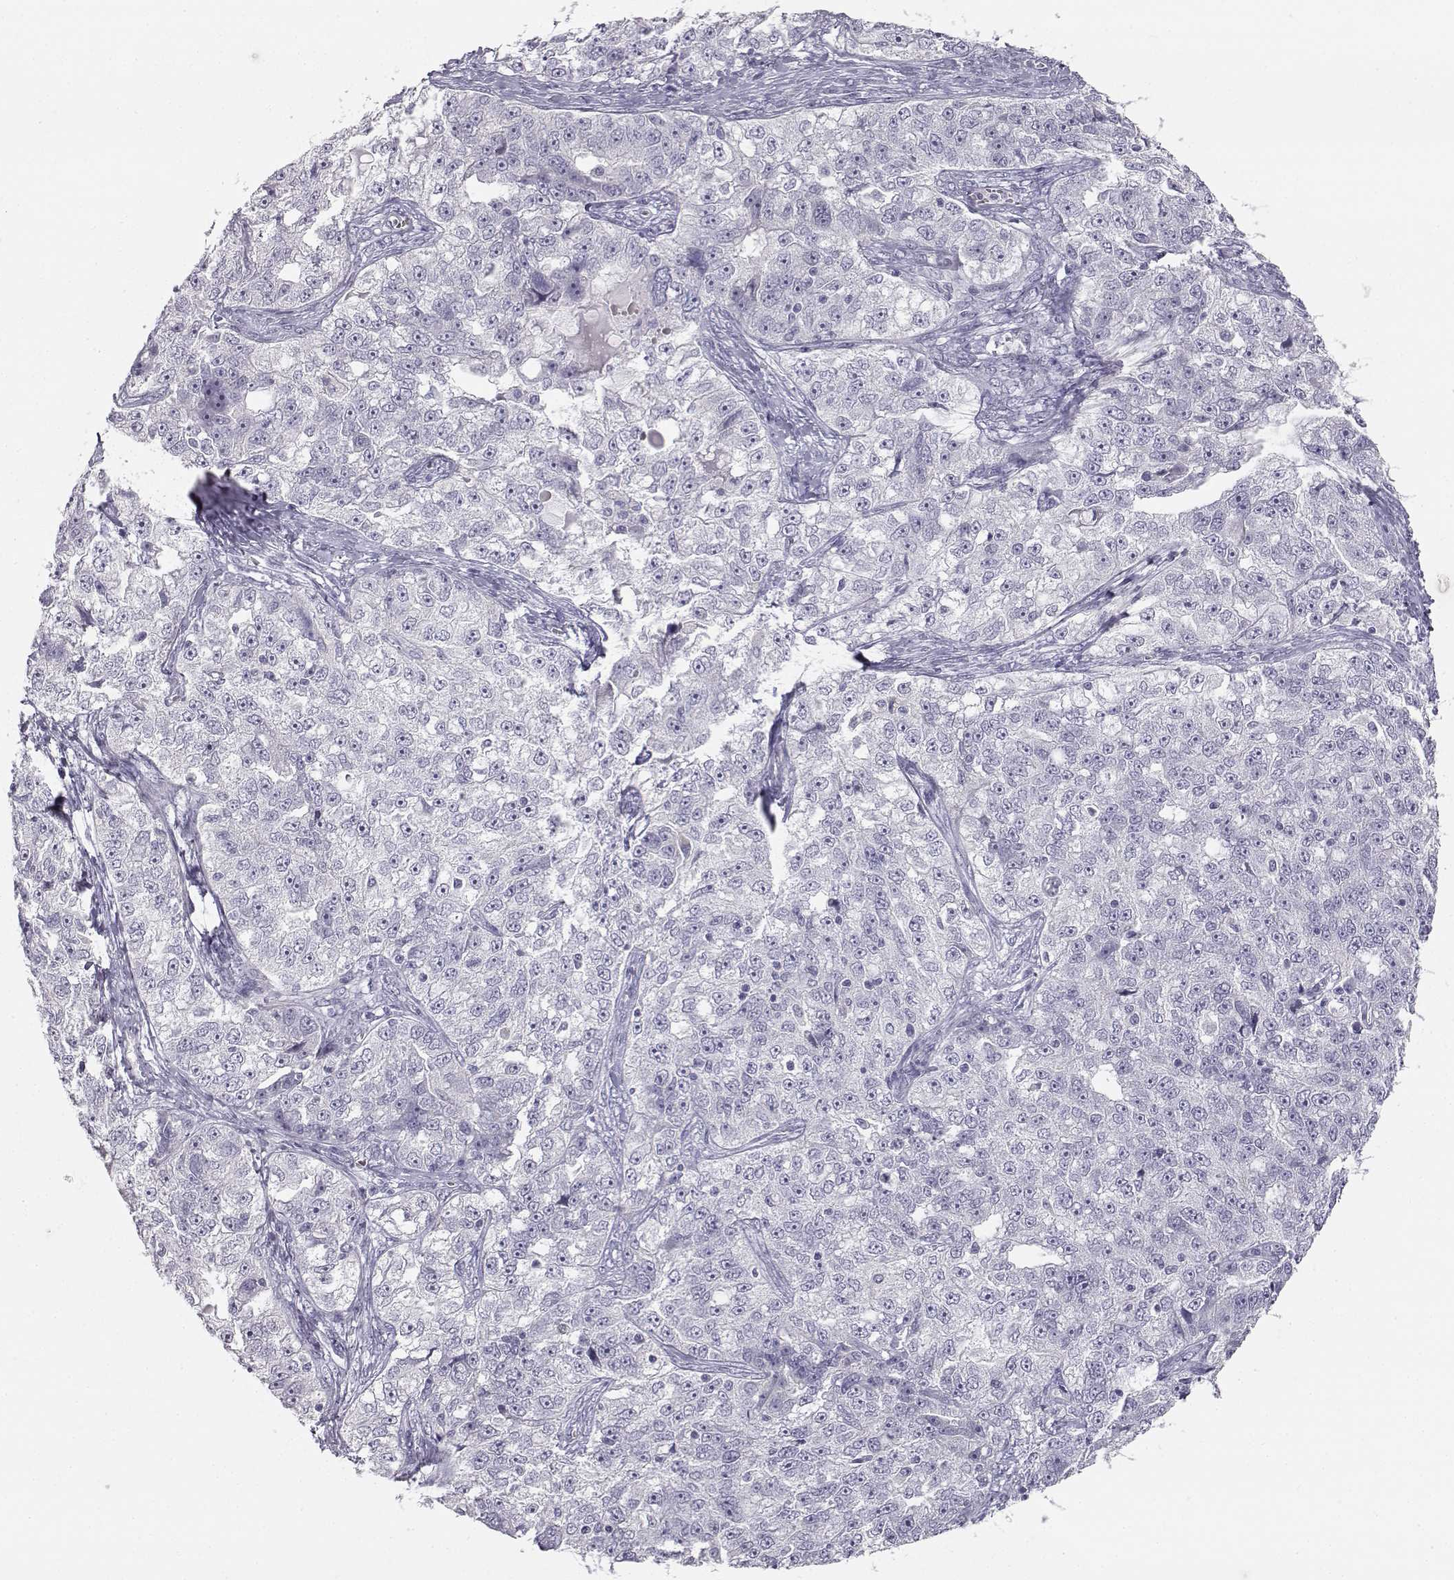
{"staining": {"intensity": "negative", "quantity": "none", "location": "none"}, "tissue": "ovarian cancer", "cell_type": "Tumor cells", "image_type": "cancer", "snomed": [{"axis": "morphology", "description": "Cystadenocarcinoma, serous, NOS"}, {"axis": "topography", "description": "Ovary"}], "caption": "High magnification brightfield microscopy of serous cystadenocarcinoma (ovarian) stained with DAB (3,3'-diaminobenzidine) (brown) and counterstained with hematoxylin (blue): tumor cells show no significant expression.", "gene": "MYCBPAP", "patient": {"sex": "female", "age": 51}}